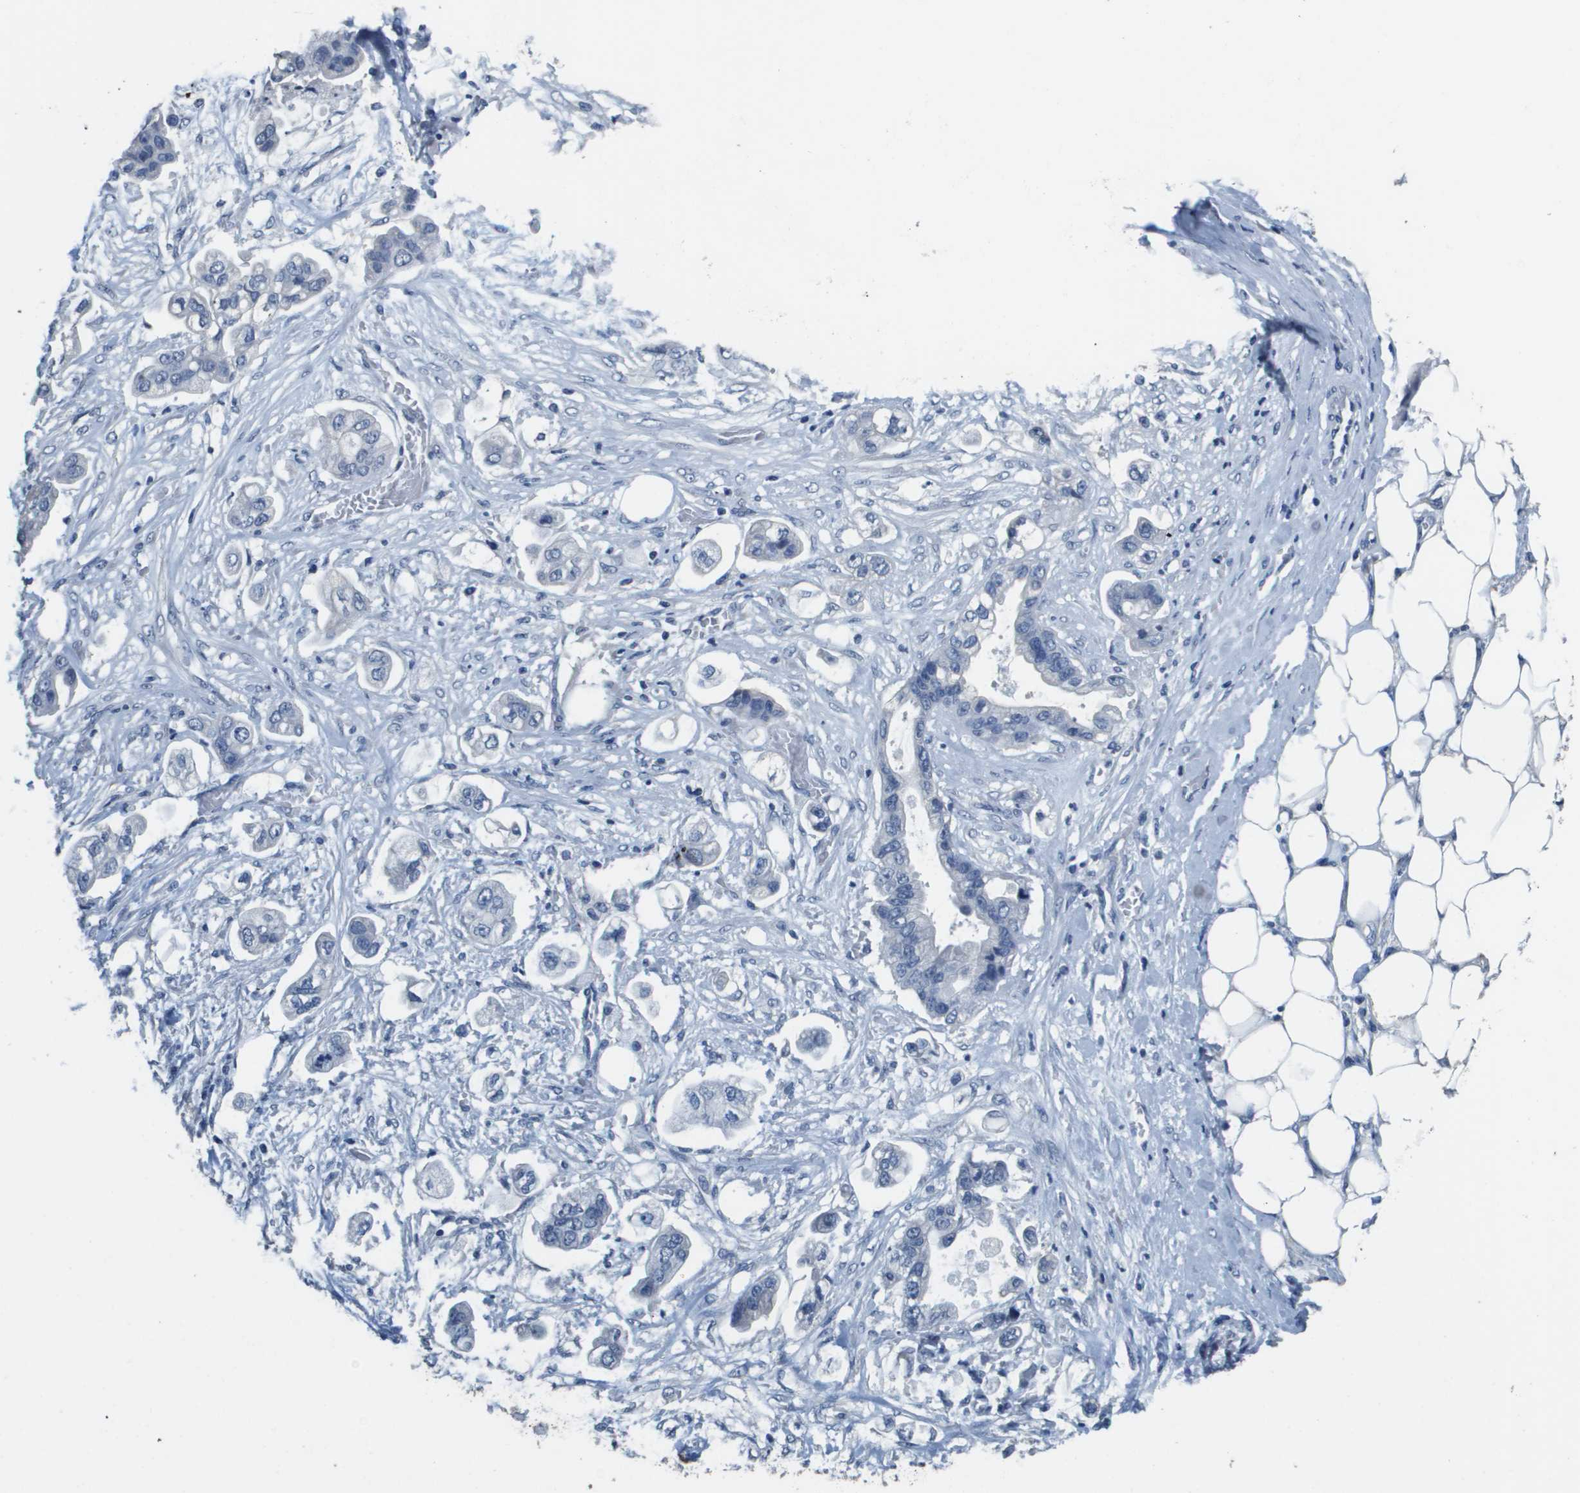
{"staining": {"intensity": "negative", "quantity": "none", "location": "none"}, "tissue": "stomach cancer", "cell_type": "Tumor cells", "image_type": "cancer", "snomed": [{"axis": "morphology", "description": "Adenocarcinoma, NOS"}, {"axis": "topography", "description": "Stomach"}], "caption": "Adenocarcinoma (stomach) stained for a protein using IHC displays no expression tumor cells.", "gene": "MT3", "patient": {"sex": "male", "age": 62}}